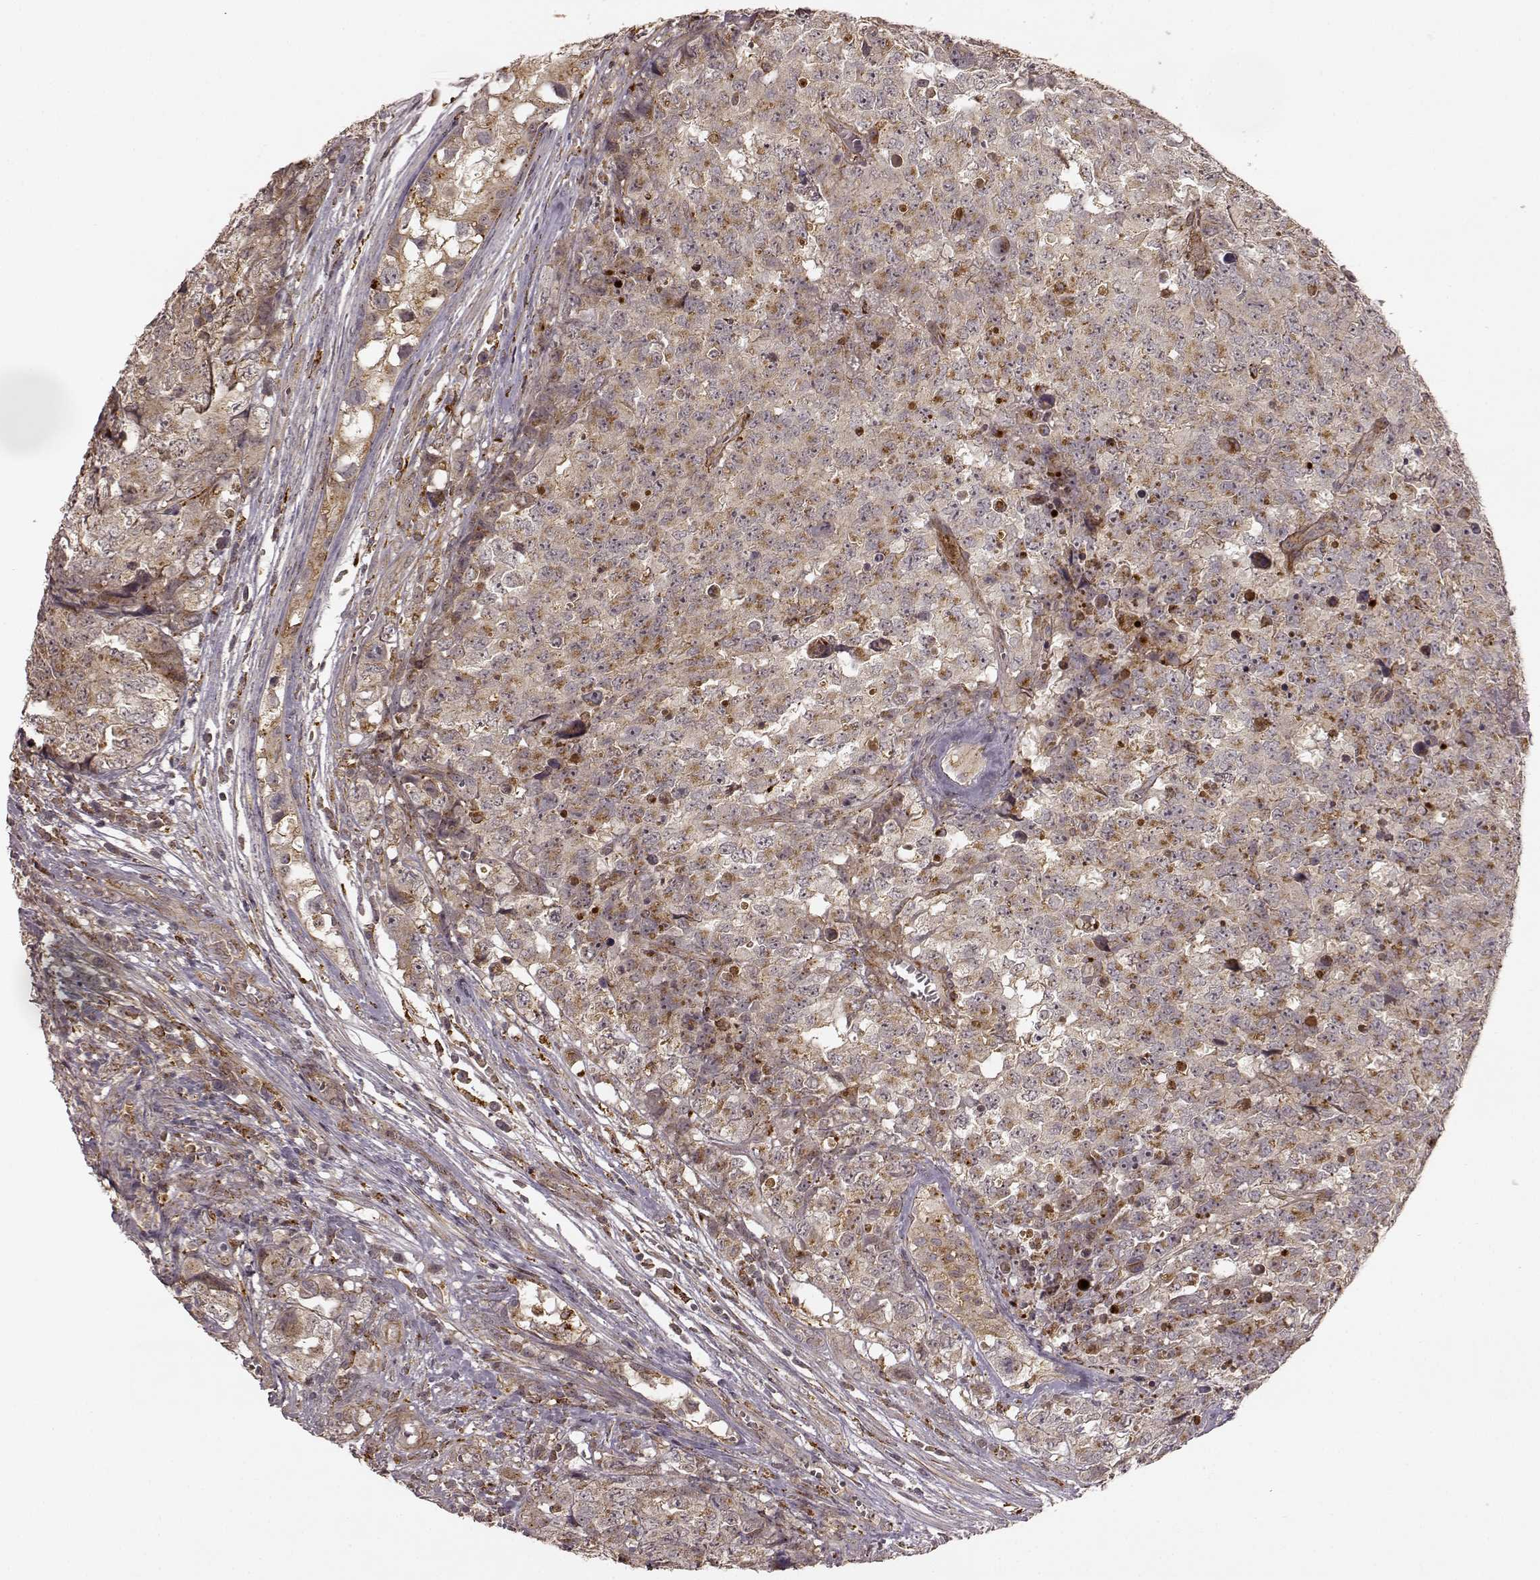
{"staining": {"intensity": "weak", "quantity": ">75%", "location": "cytoplasmic/membranous"}, "tissue": "testis cancer", "cell_type": "Tumor cells", "image_type": "cancer", "snomed": [{"axis": "morphology", "description": "Carcinoma, Embryonal, NOS"}, {"axis": "topography", "description": "Testis"}], "caption": "Protein analysis of embryonal carcinoma (testis) tissue displays weak cytoplasmic/membranous expression in approximately >75% of tumor cells. (IHC, brightfield microscopy, high magnification).", "gene": "SLC12A9", "patient": {"sex": "male", "age": 23}}